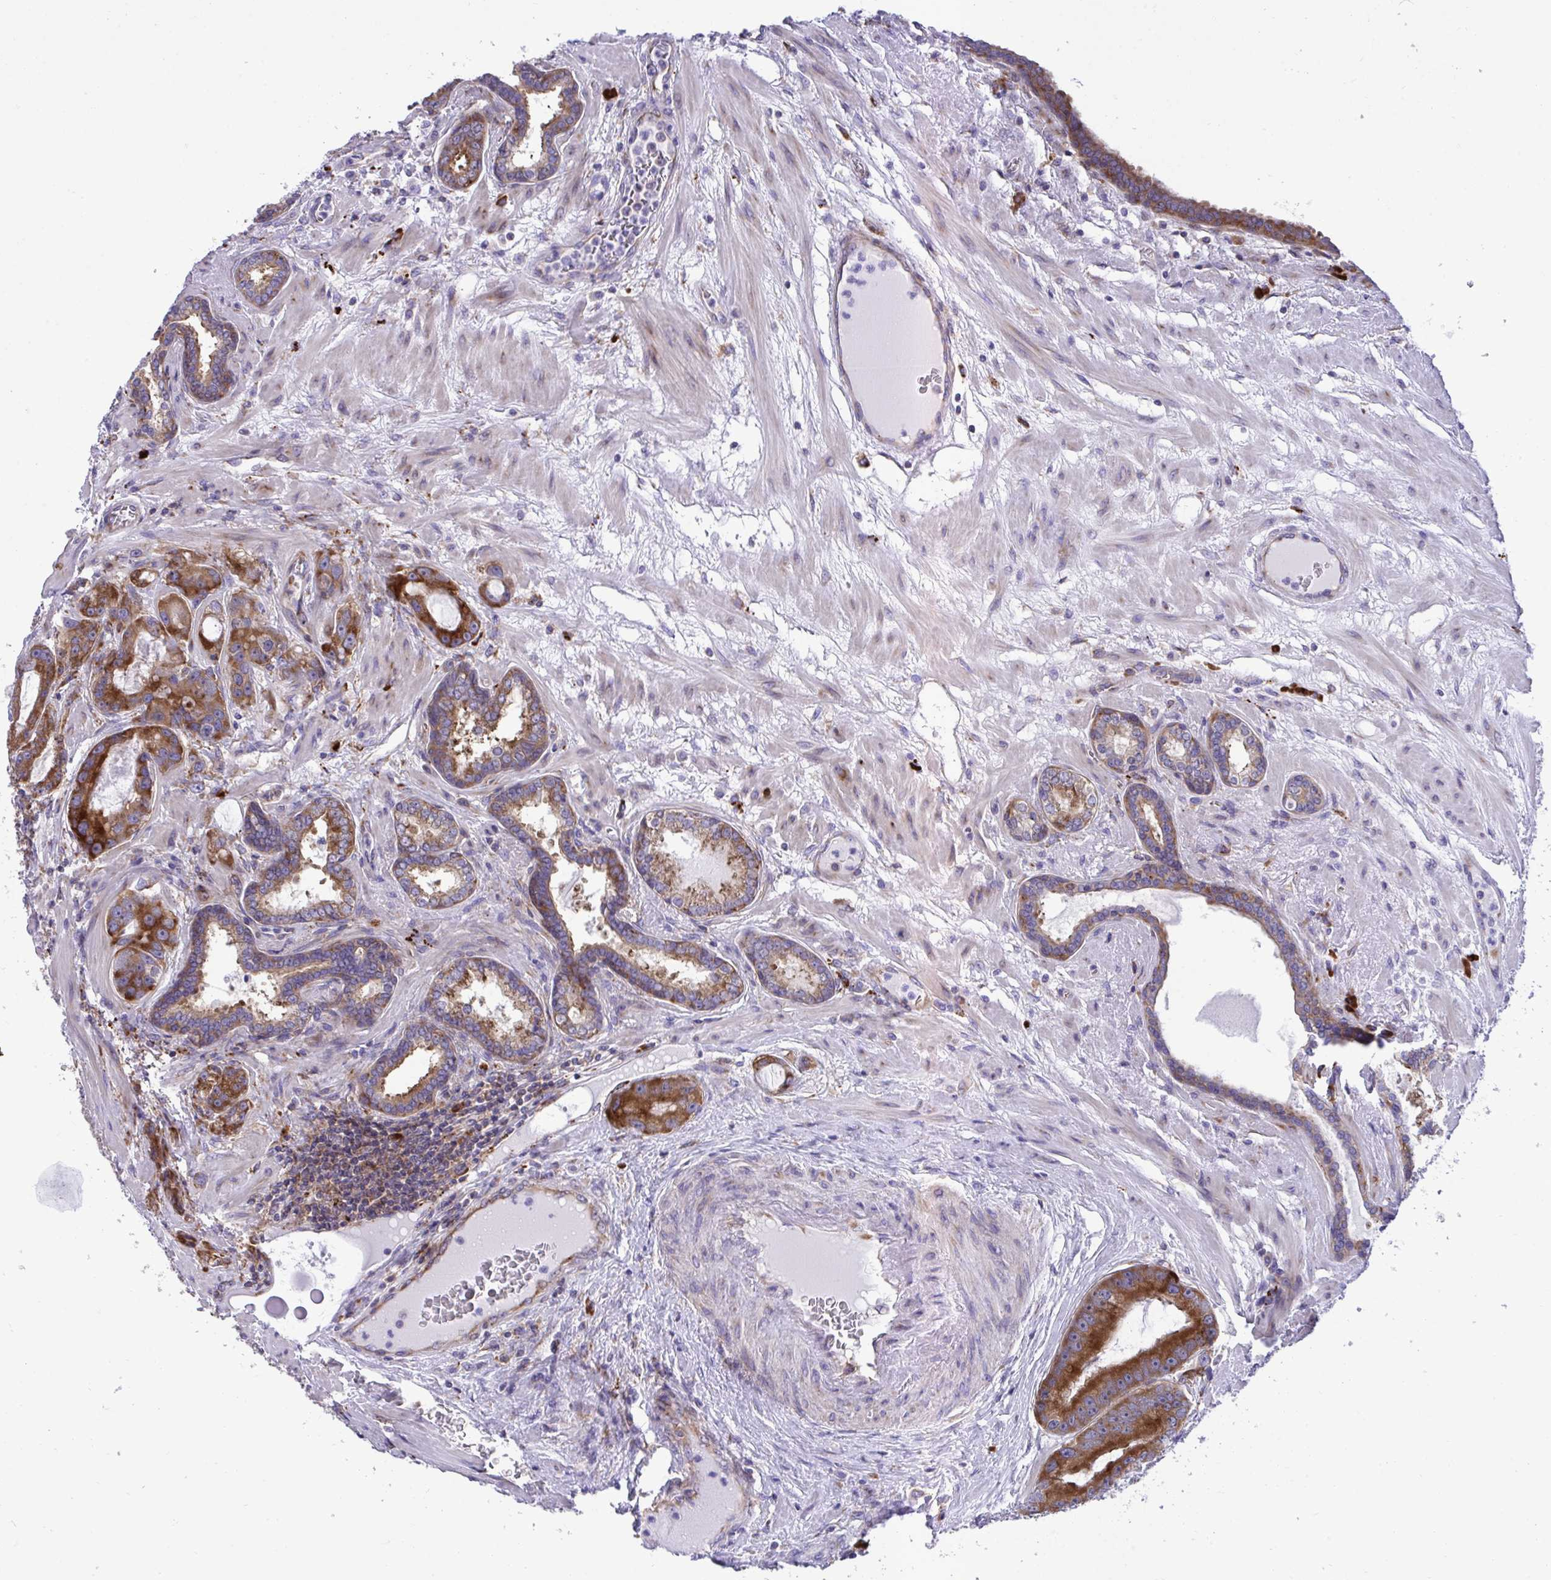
{"staining": {"intensity": "moderate", "quantity": ">75%", "location": "cytoplasmic/membranous"}, "tissue": "prostate cancer", "cell_type": "Tumor cells", "image_type": "cancer", "snomed": [{"axis": "morphology", "description": "Adenocarcinoma, High grade"}, {"axis": "topography", "description": "Prostate"}], "caption": "Tumor cells reveal medium levels of moderate cytoplasmic/membranous expression in about >75% of cells in human adenocarcinoma (high-grade) (prostate).", "gene": "RPS15", "patient": {"sex": "male", "age": 65}}